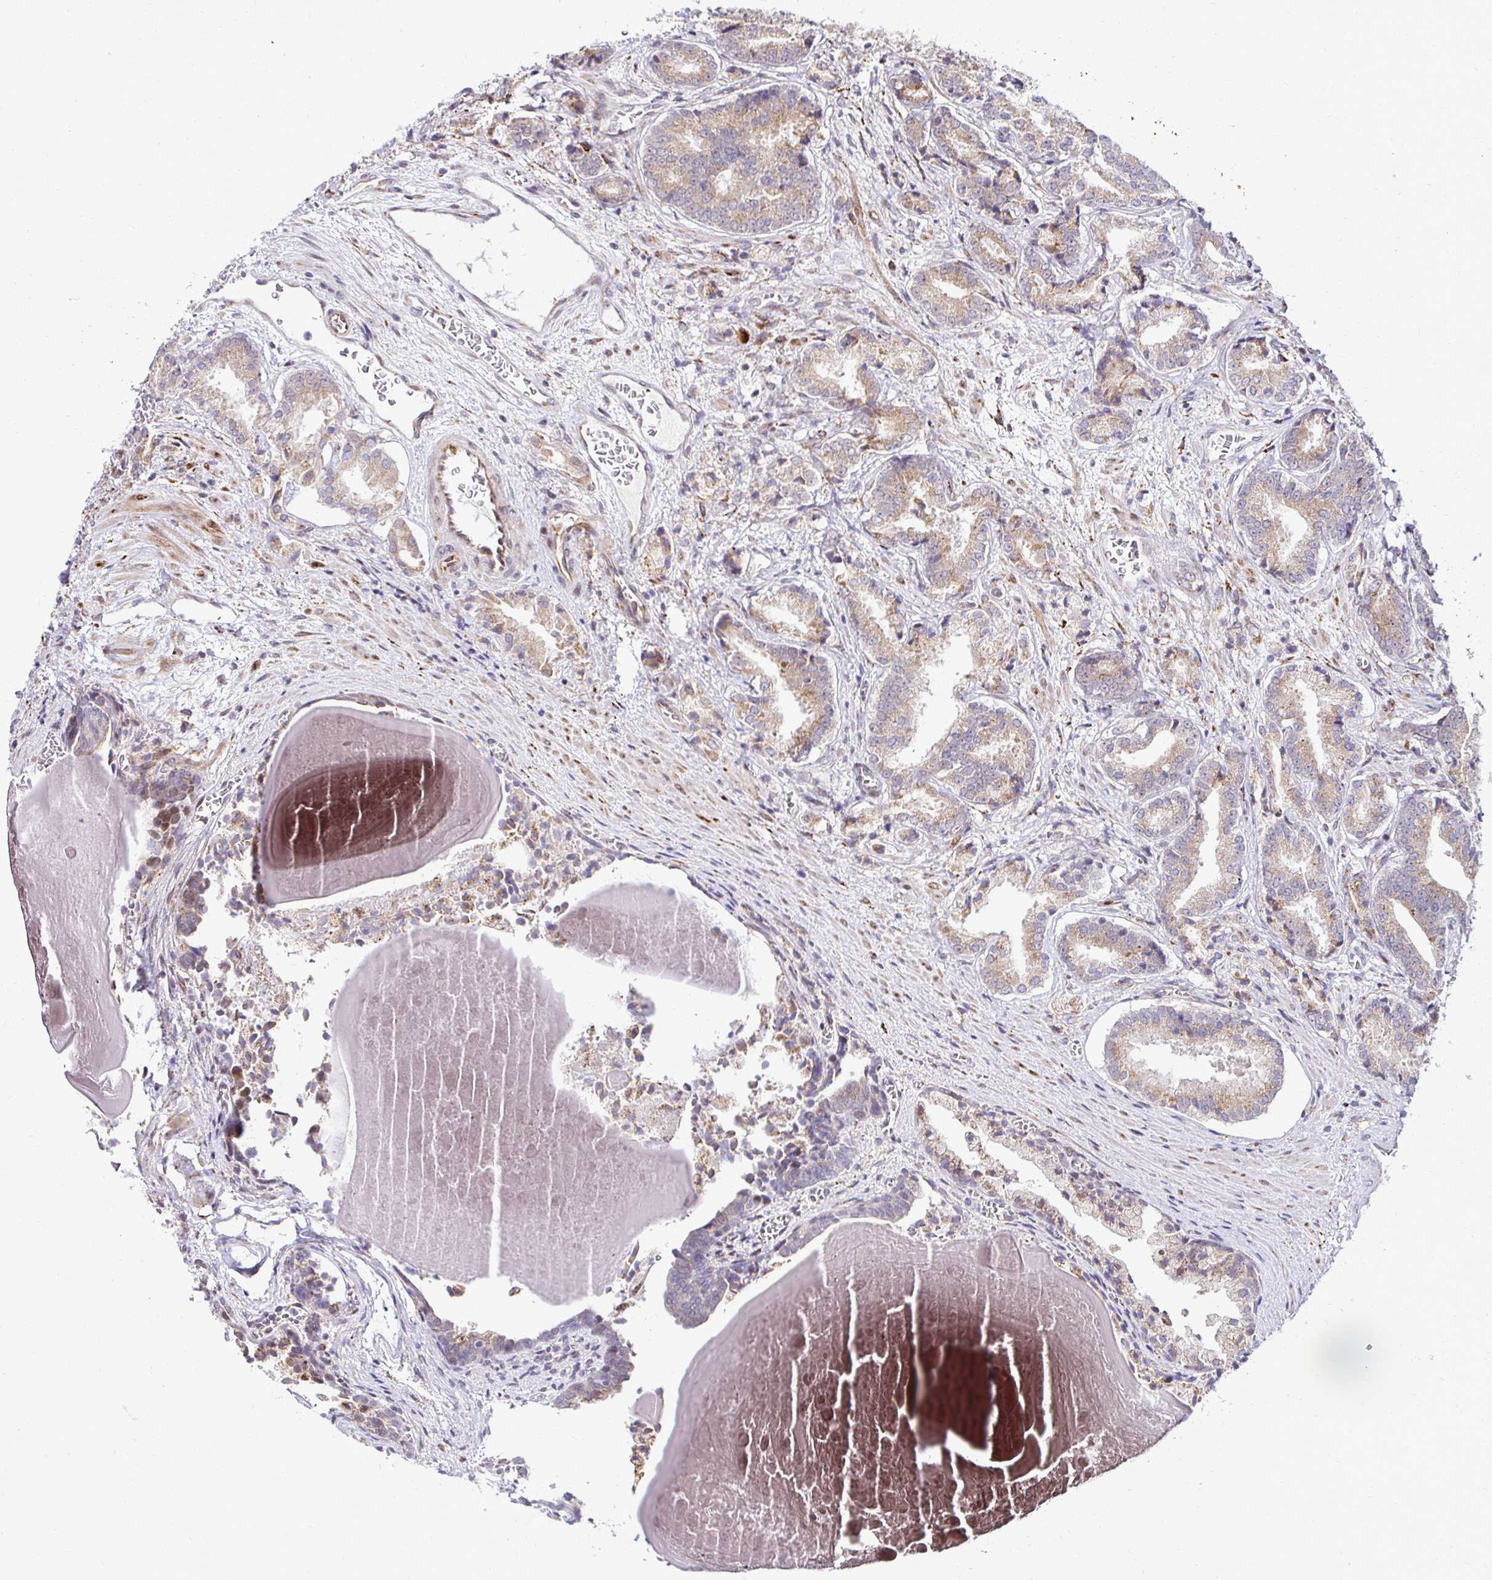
{"staining": {"intensity": "weak", "quantity": "25%-75%", "location": "cytoplasmic/membranous"}, "tissue": "prostate cancer", "cell_type": "Tumor cells", "image_type": "cancer", "snomed": [{"axis": "morphology", "description": "Adenocarcinoma, High grade"}, {"axis": "topography", "description": "Prostate and seminal vesicle, NOS"}], "caption": "There is low levels of weak cytoplasmic/membranous positivity in tumor cells of high-grade adenocarcinoma (prostate), as demonstrated by immunohistochemical staining (brown color).", "gene": "HPS1", "patient": {"sex": "male", "age": 61}}